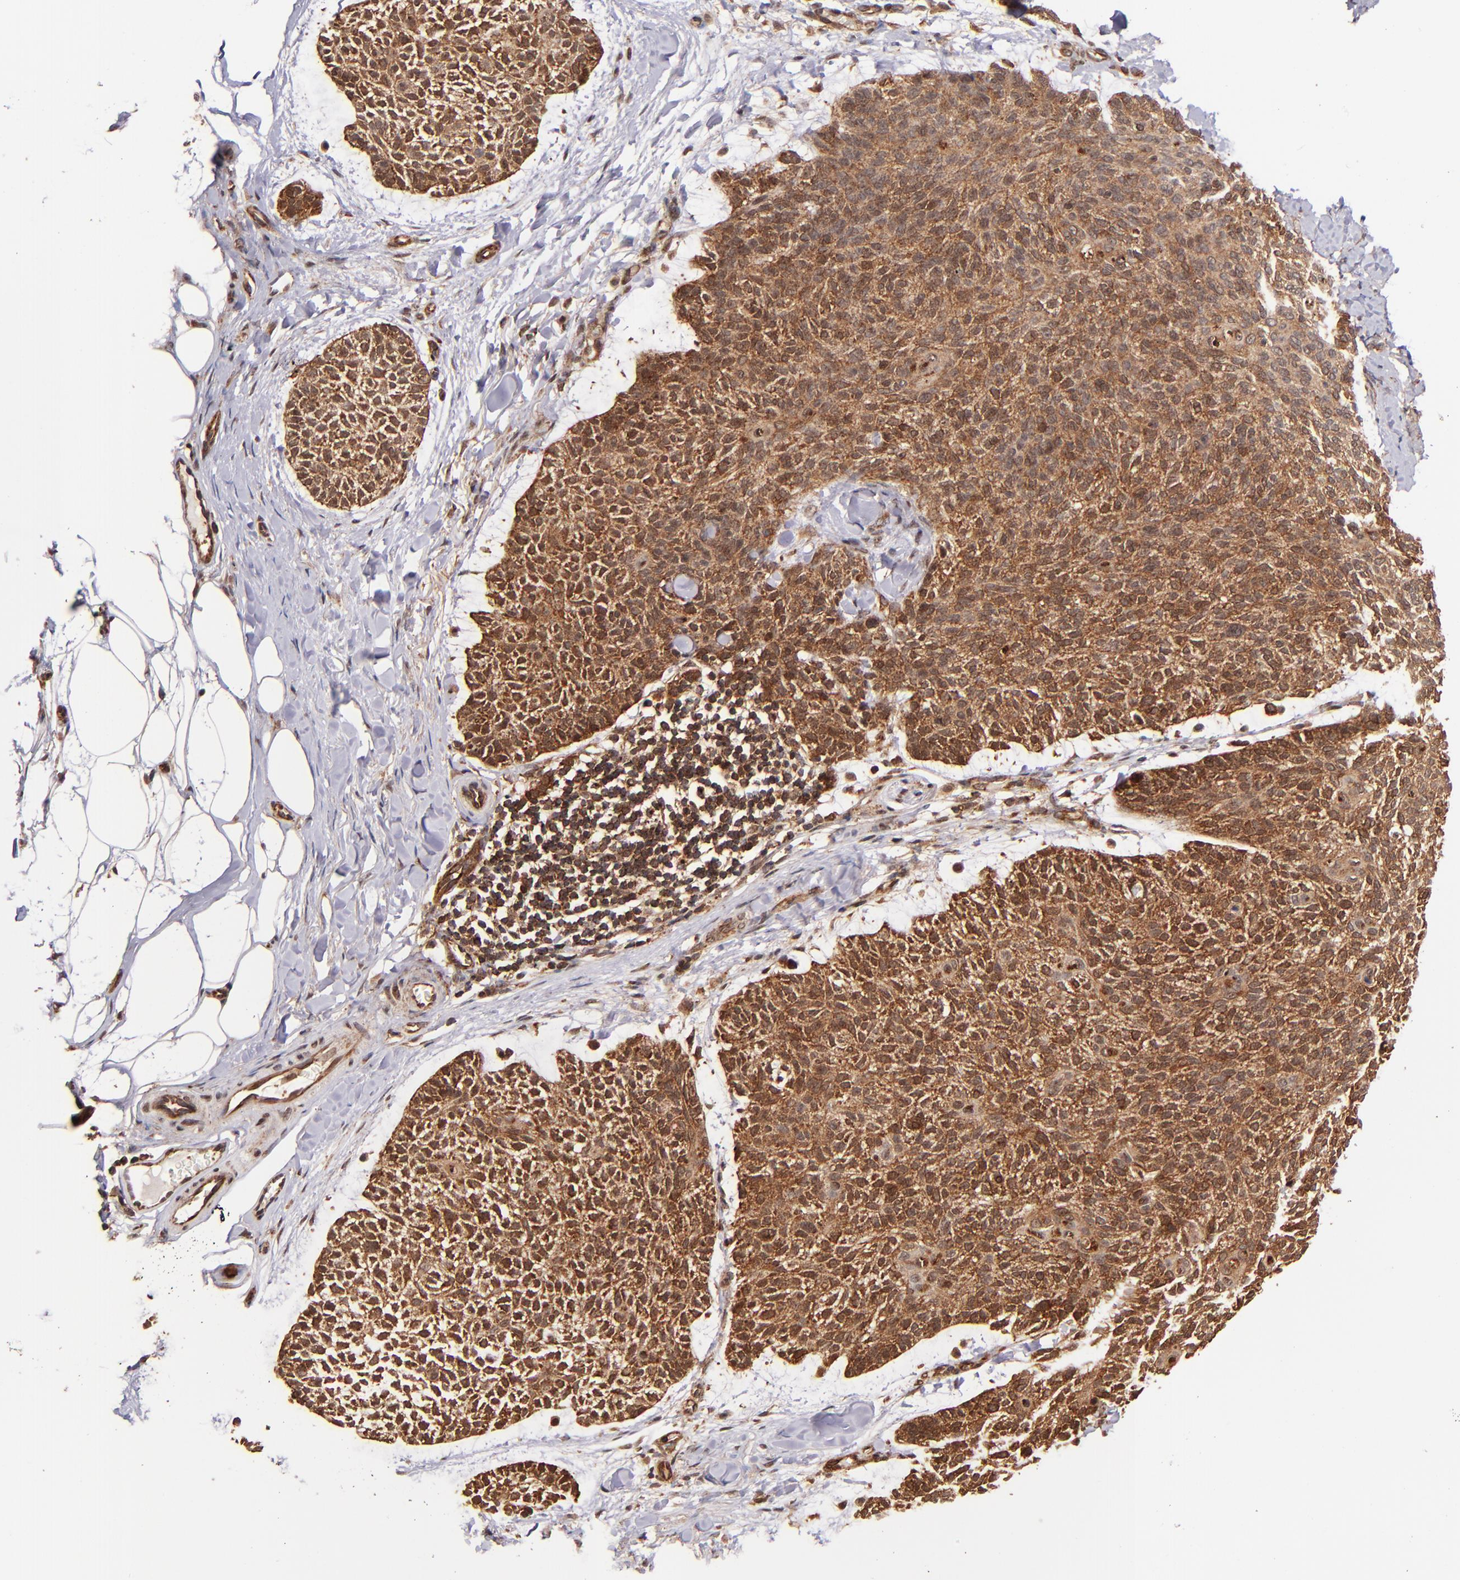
{"staining": {"intensity": "strong", "quantity": ">75%", "location": "cytoplasmic/membranous"}, "tissue": "skin cancer", "cell_type": "Tumor cells", "image_type": "cancer", "snomed": [{"axis": "morphology", "description": "Normal tissue, NOS"}, {"axis": "morphology", "description": "Basal cell carcinoma"}, {"axis": "topography", "description": "Skin"}], "caption": "Skin cancer tissue reveals strong cytoplasmic/membranous expression in approximately >75% of tumor cells, visualized by immunohistochemistry.", "gene": "STX8", "patient": {"sex": "female", "age": 70}}